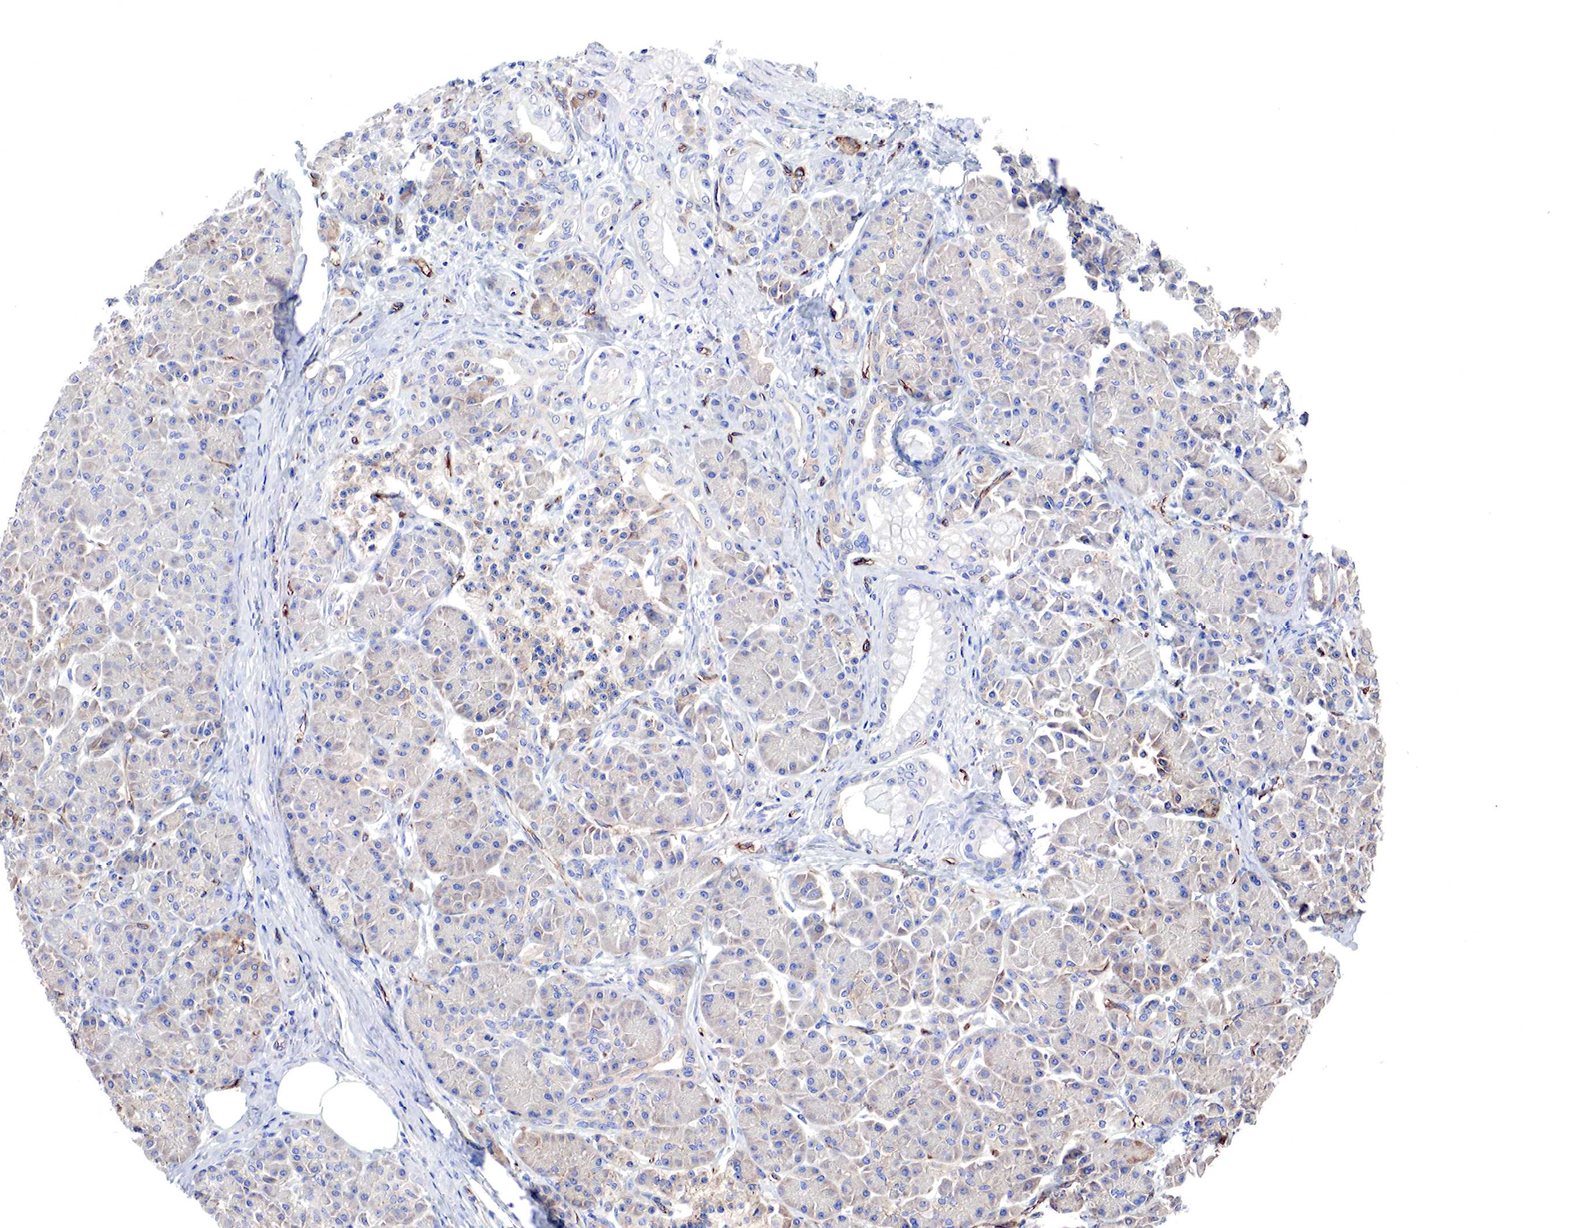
{"staining": {"intensity": "moderate", "quantity": ">75%", "location": "cytoplasmic/membranous"}, "tissue": "pancreas", "cell_type": "Exocrine glandular cells", "image_type": "normal", "snomed": [{"axis": "morphology", "description": "Normal tissue, NOS"}, {"axis": "topography", "description": "Pancreas"}], "caption": "A medium amount of moderate cytoplasmic/membranous expression is present in approximately >75% of exocrine glandular cells in benign pancreas.", "gene": "MSN", "patient": {"sex": "male", "age": 73}}